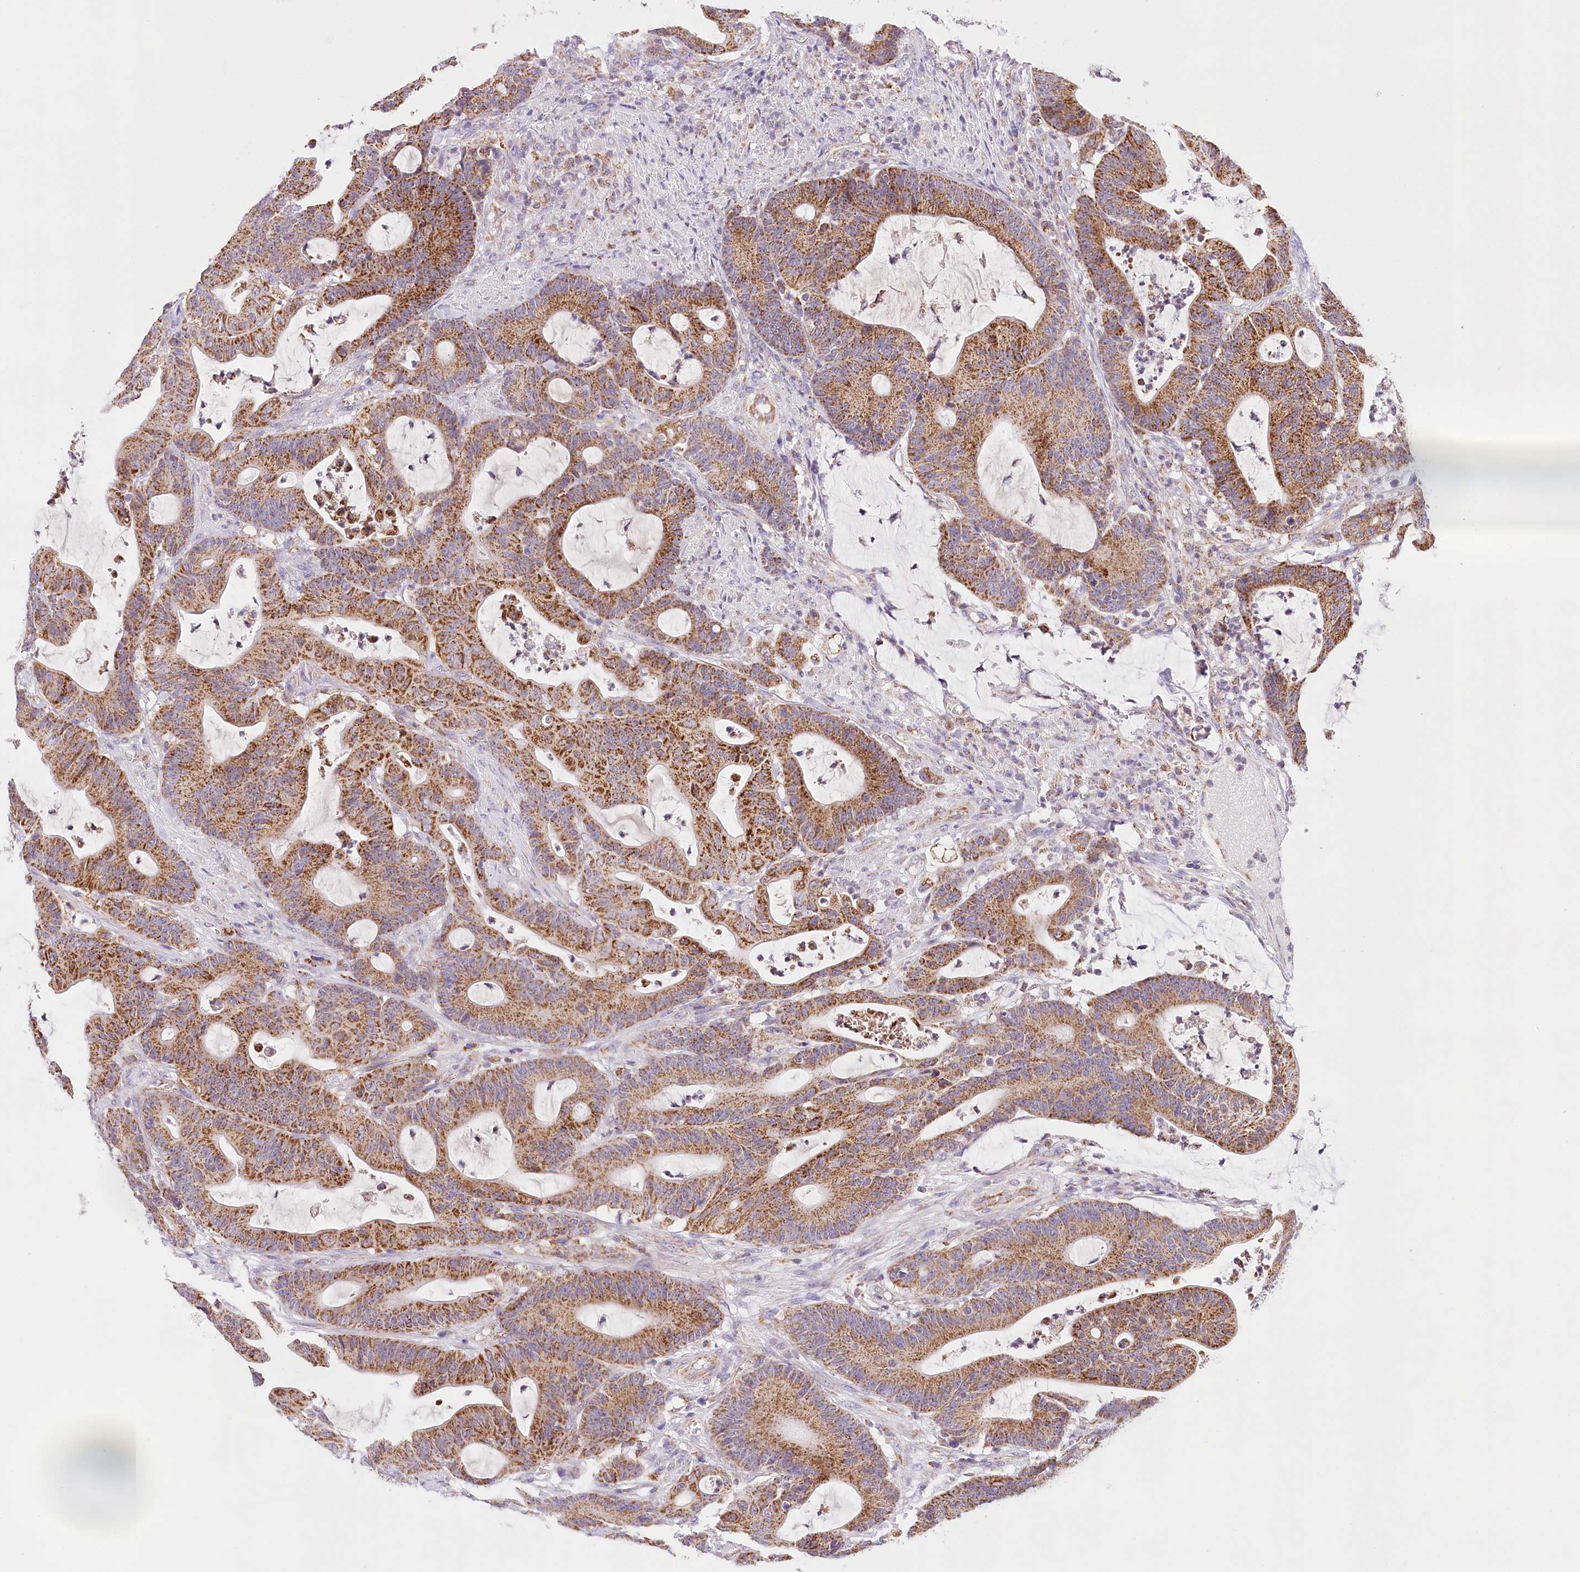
{"staining": {"intensity": "strong", "quantity": ">75%", "location": "cytoplasmic/membranous"}, "tissue": "colorectal cancer", "cell_type": "Tumor cells", "image_type": "cancer", "snomed": [{"axis": "morphology", "description": "Adenocarcinoma, NOS"}, {"axis": "topography", "description": "Colon"}], "caption": "A high-resolution micrograph shows immunohistochemistry staining of adenocarcinoma (colorectal), which displays strong cytoplasmic/membranous expression in about >75% of tumor cells. (Brightfield microscopy of DAB IHC at high magnification).", "gene": "LSS", "patient": {"sex": "female", "age": 84}}